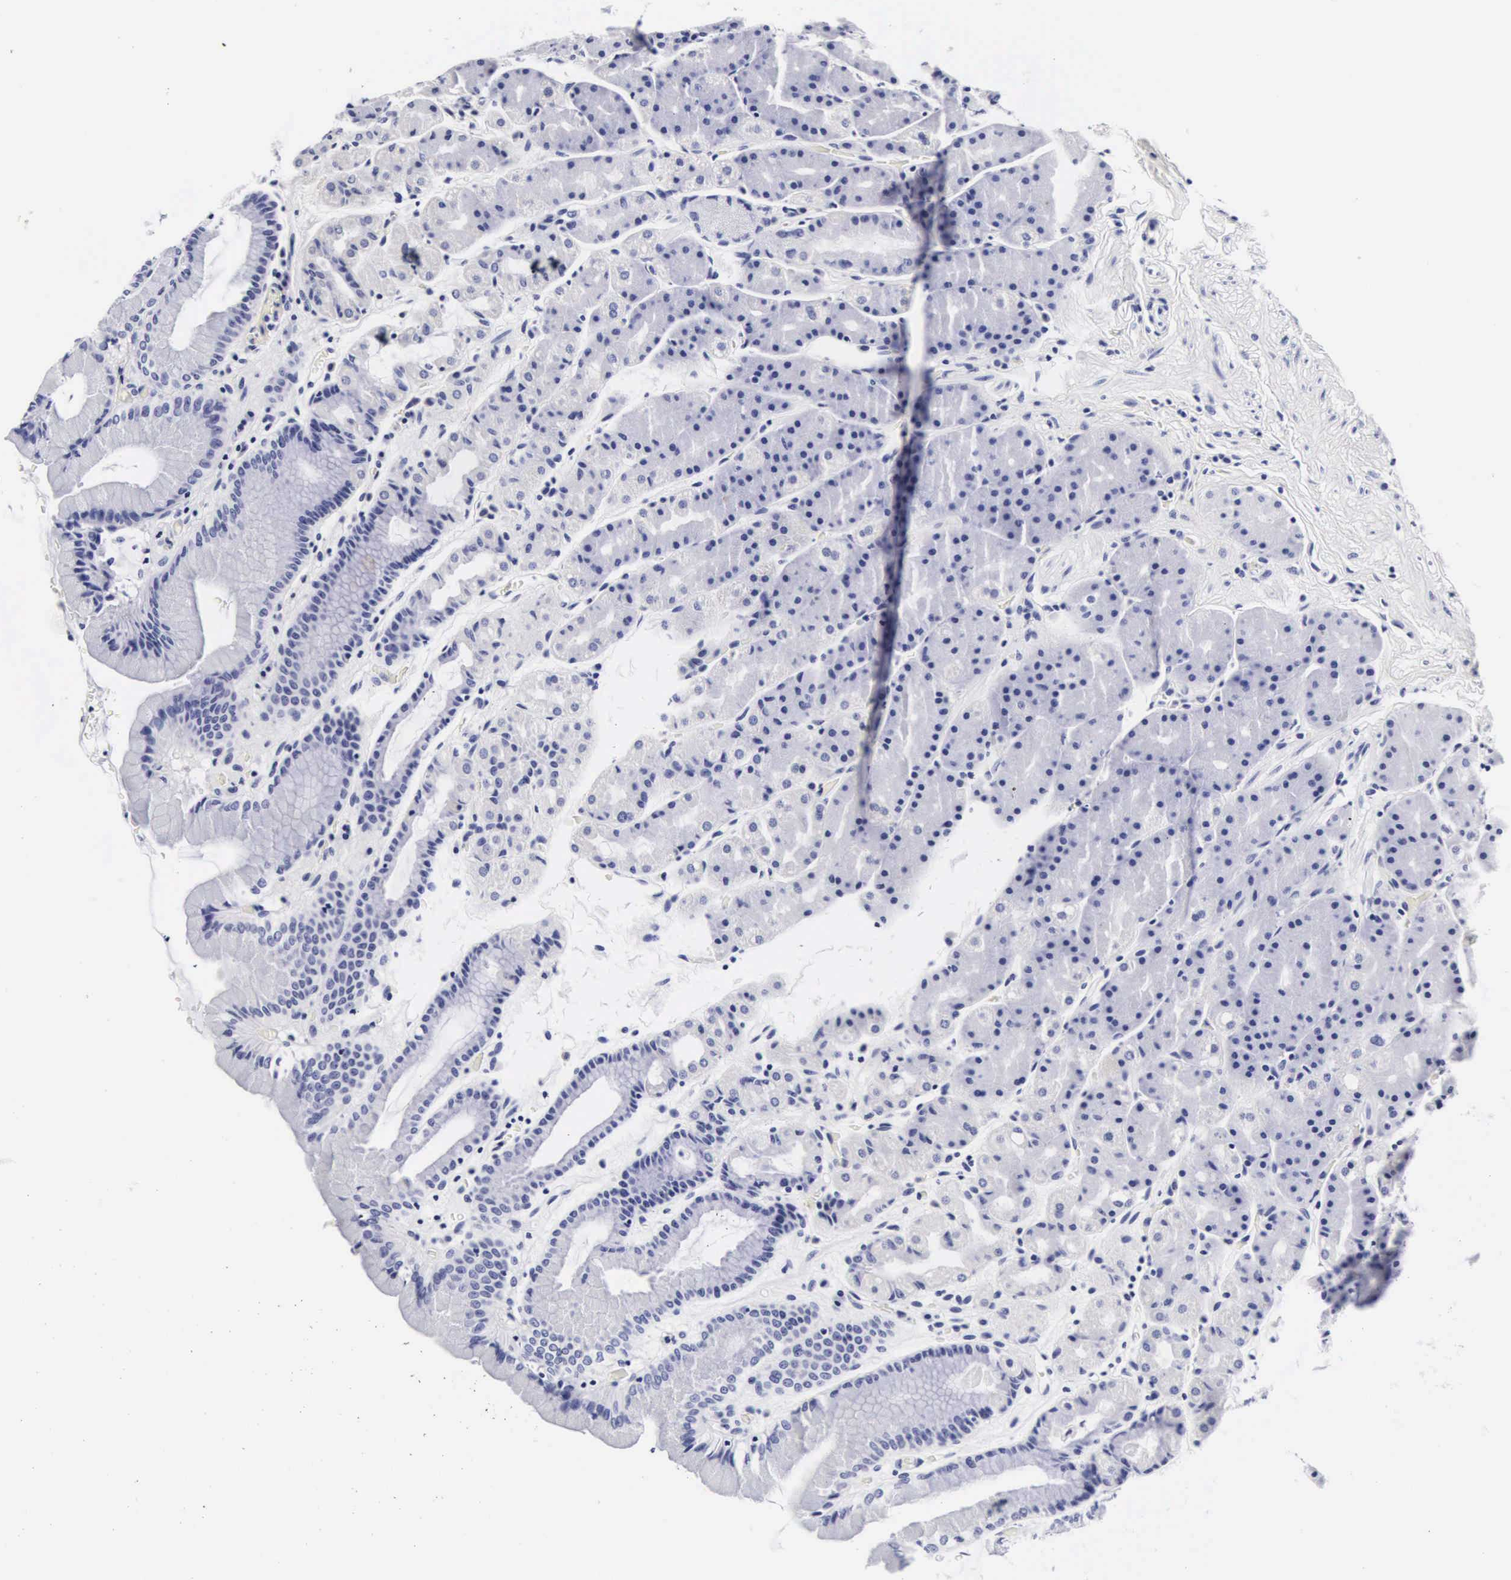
{"staining": {"intensity": "negative", "quantity": "none", "location": "none"}, "tissue": "stomach", "cell_type": "Glandular cells", "image_type": "normal", "snomed": [{"axis": "morphology", "description": "Normal tissue, NOS"}, {"axis": "topography", "description": "Stomach, upper"}], "caption": "This histopathology image is of benign stomach stained with IHC to label a protein in brown with the nuclei are counter-stained blue. There is no expression in glandular cells.", "gene": "RNASE6", "patient": {"sex": "male", "age": 72}}